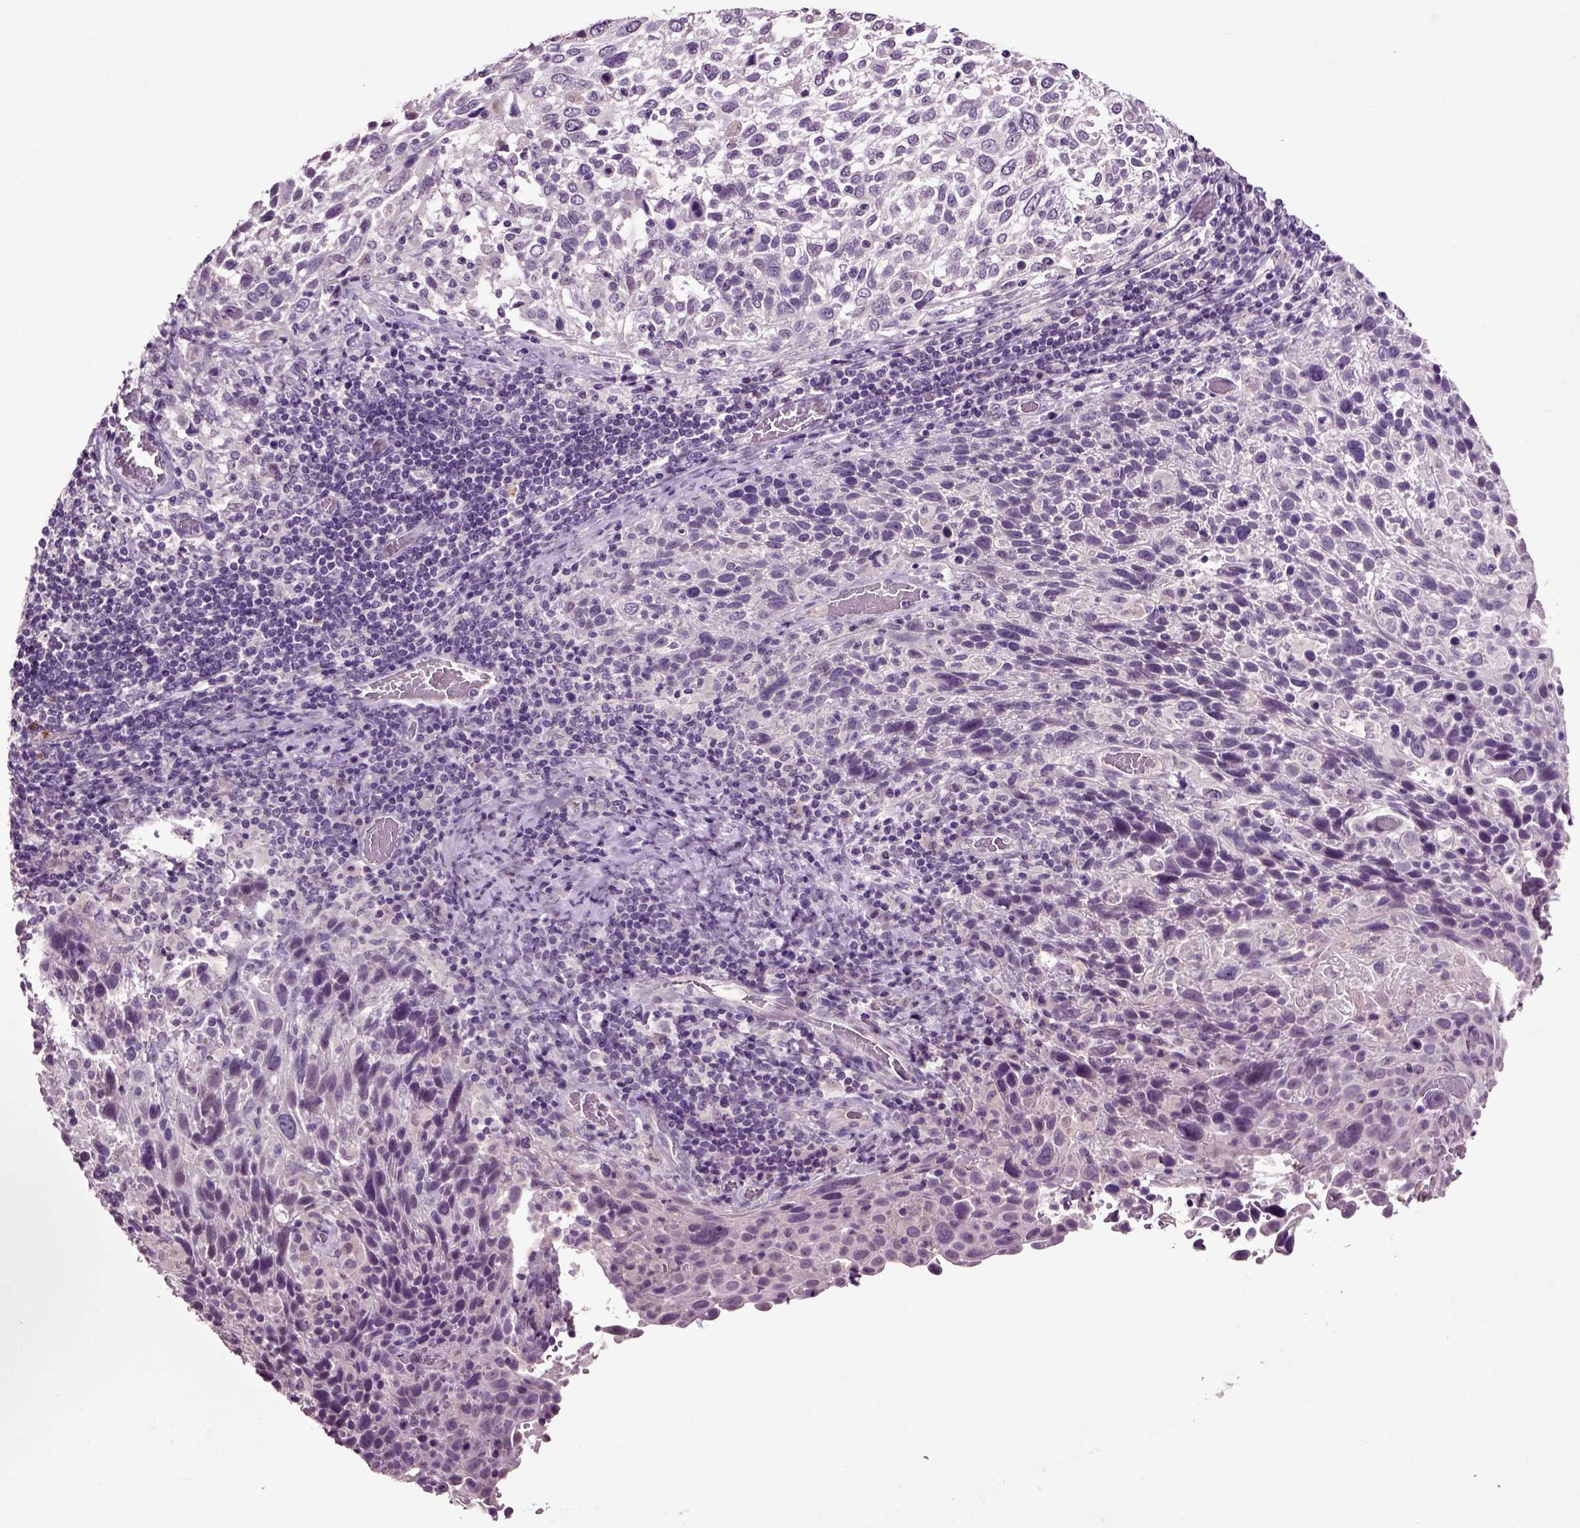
{"staining": {"intensity": "negative", "quantity": "none", "location": "none"}, "tissue": "cervical cancer", "cell_type": "Tumor cells", "image_type": "cancer", "snomed": [{"axis": "morphology", "description": "Squamous cell carcinoma, NOS"}, {"axis": "topography", "description": "Cervix"}], "caption": "Immunohistochemistry of human cervical cancer (squamous cell carcinoma) shows no positivity in tumor cells. Brightfield microscopy of IHC stained with DAB (3,3'-diaminobenzidine) (brown) and hematoxylin (blue), captured at high magnification.", "gene": "CRHR1", "patient": {"sex": "female", "age": 61}}